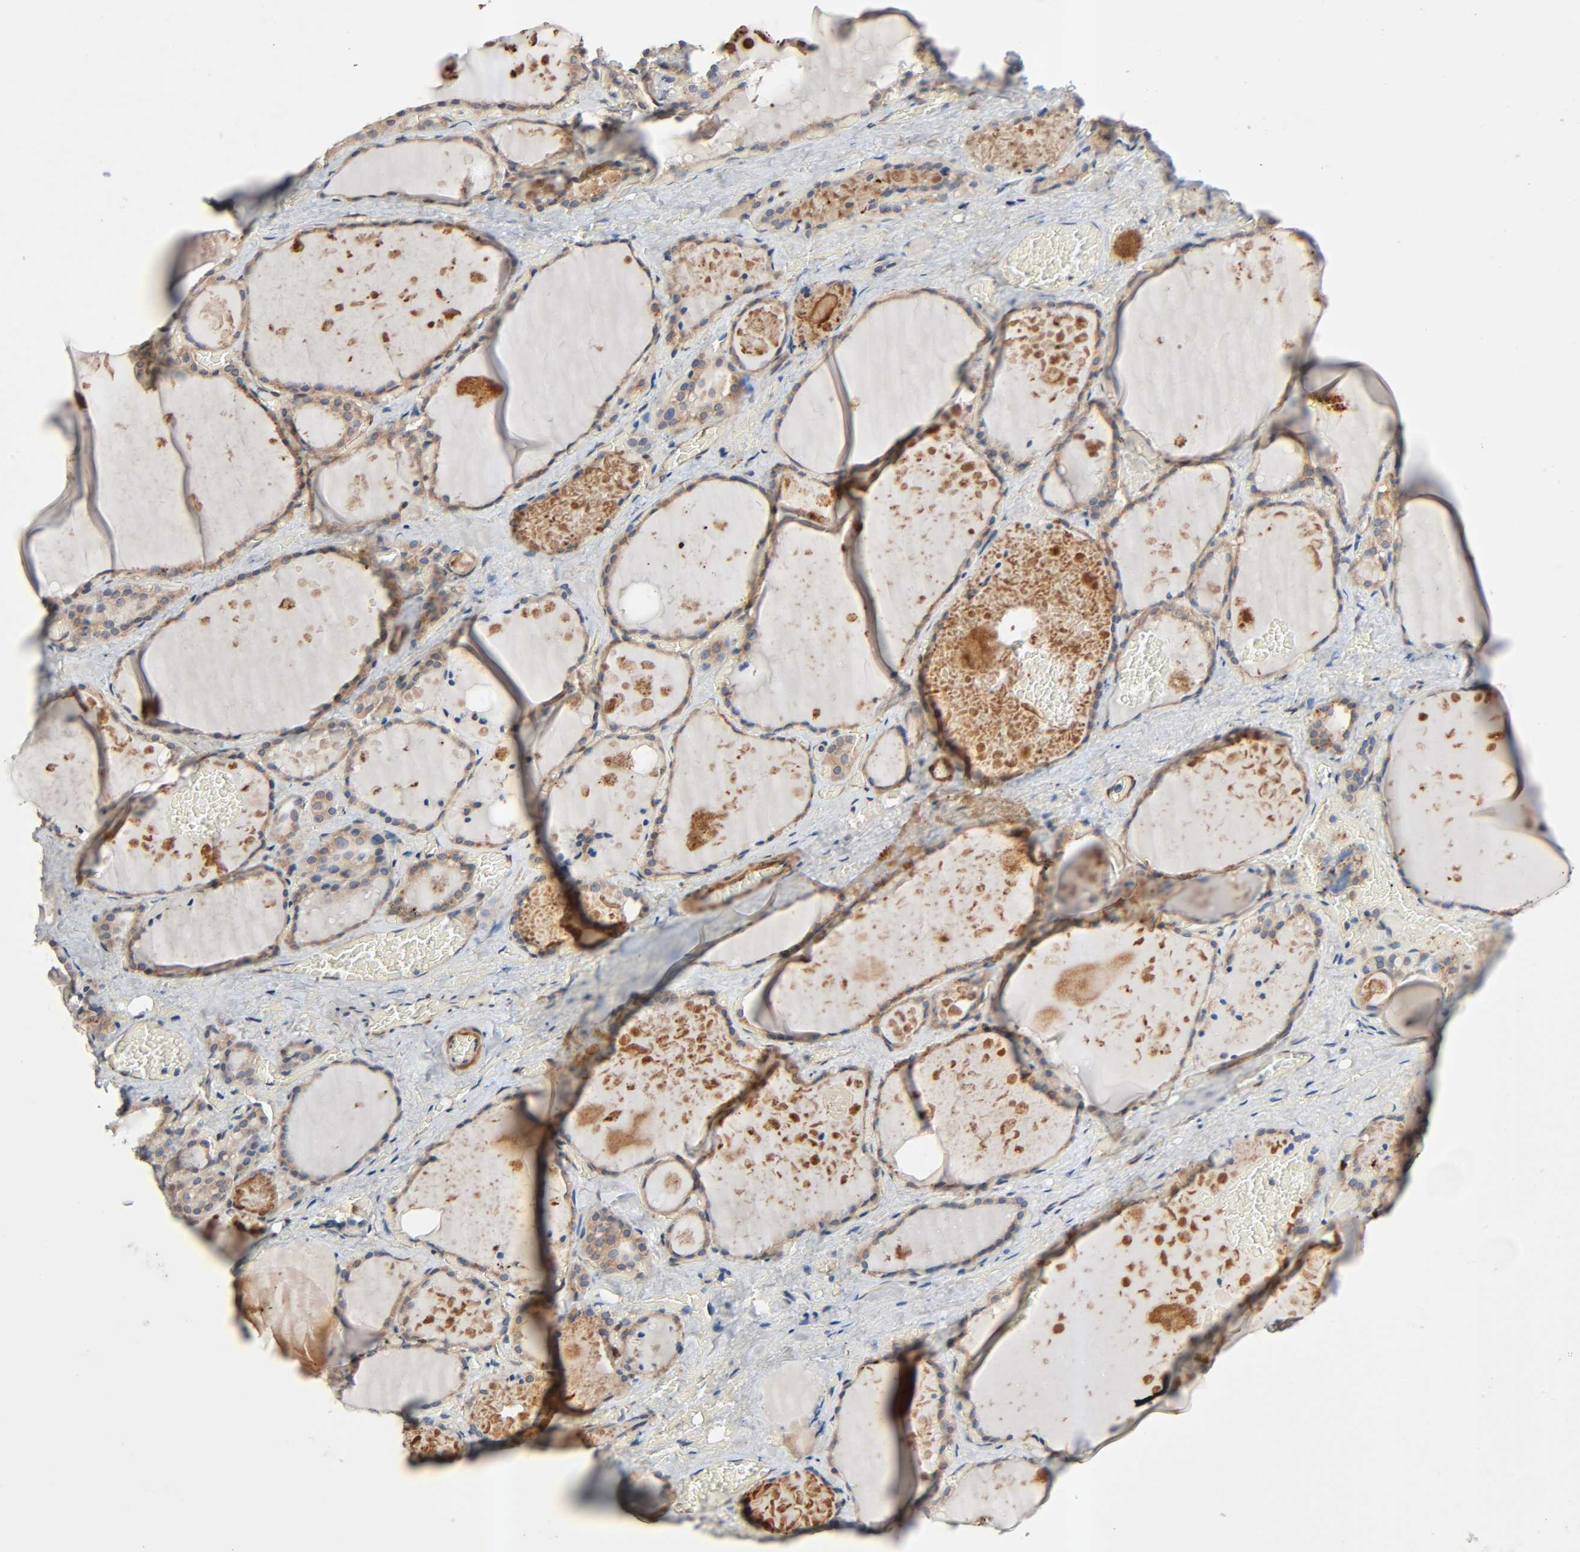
{"staining": {"intensity": "weak", "quantity": ">75%", "location": "cytoplasmic/membranous"}, "tissue": "thyroid gland", "cell_type": "Glandular cells", "image_type": "normal", "snomed": [{"axis": "morphology", "description": "Normal tissue, NOS"}, {"axis": "topography", "description": "Thyroid gland"}], "caption": "Thyroid gland stained with IHC reveals weak cytoplasmic/membranous staining in about >75% of glandular cells.", "gene": "PTK2", "patient": {"sex": "male", "age": 61}}